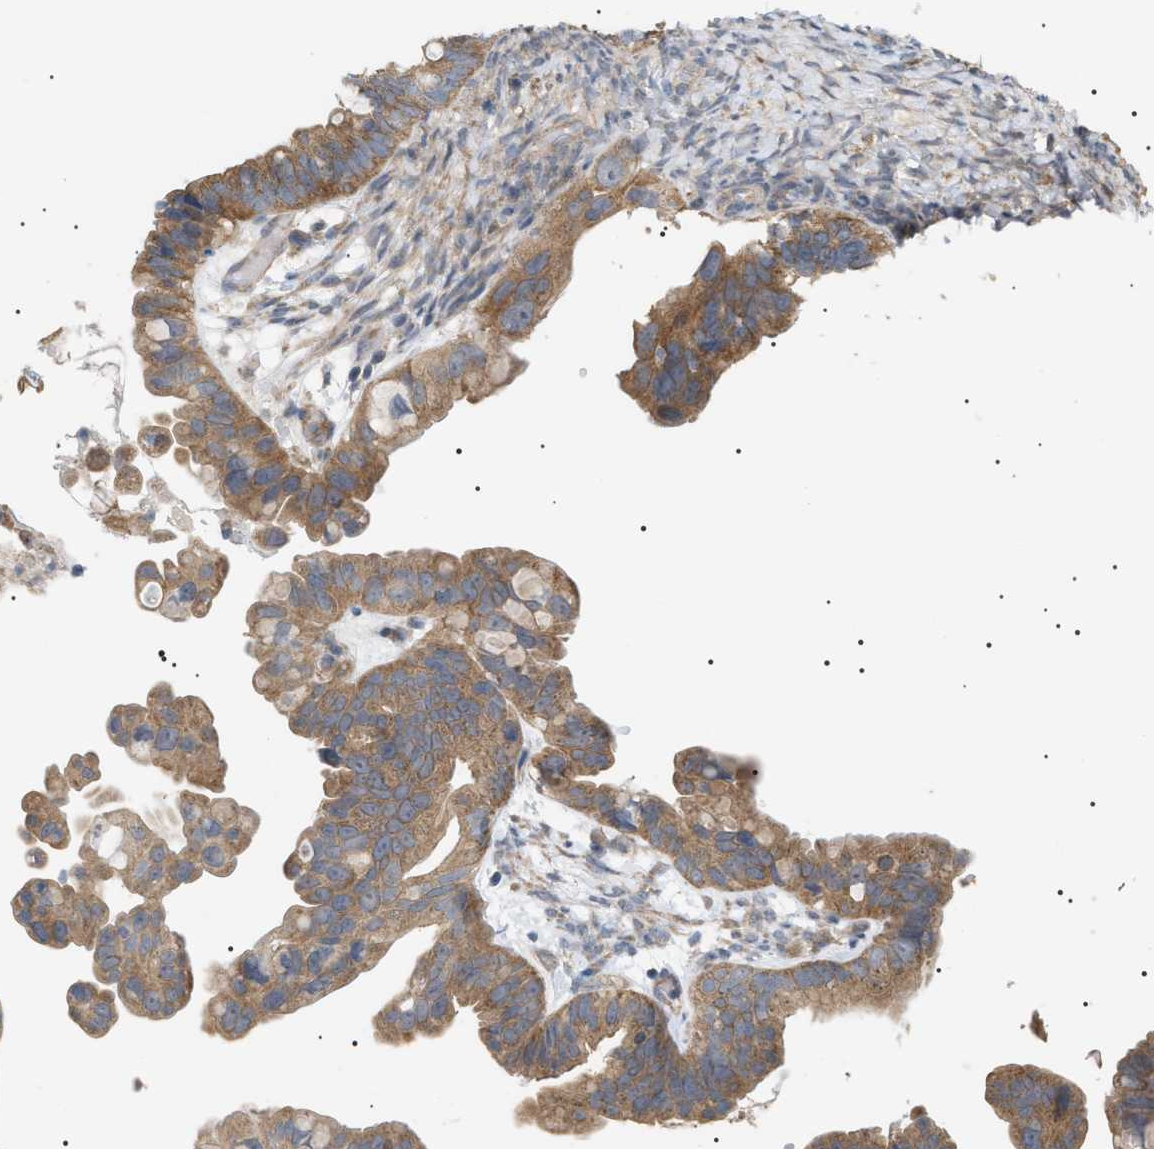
{"staining": {"intensity": "moderate", "quantity": ">75%", "location": "cytoplasmic/membranous"}, "tissue": "ovarian cancer", "cell_type": "Tumor cells", "image_type": "cancer", "snomed": [{"axis": "morphology", "description": "Cystadenocarcinoma, serous, NOS"}, {"axis": "topography", "description": "Ovary"}], "caption": "Human serous cystadenocarcinoma (ovarian) stained for a protein (brown) reveals moderate cytoplasmic/membranous positive staining in approximately >75% of tumor cells.", "gene": "IRS2", "patient": {"sex": "female", "age": 56}}